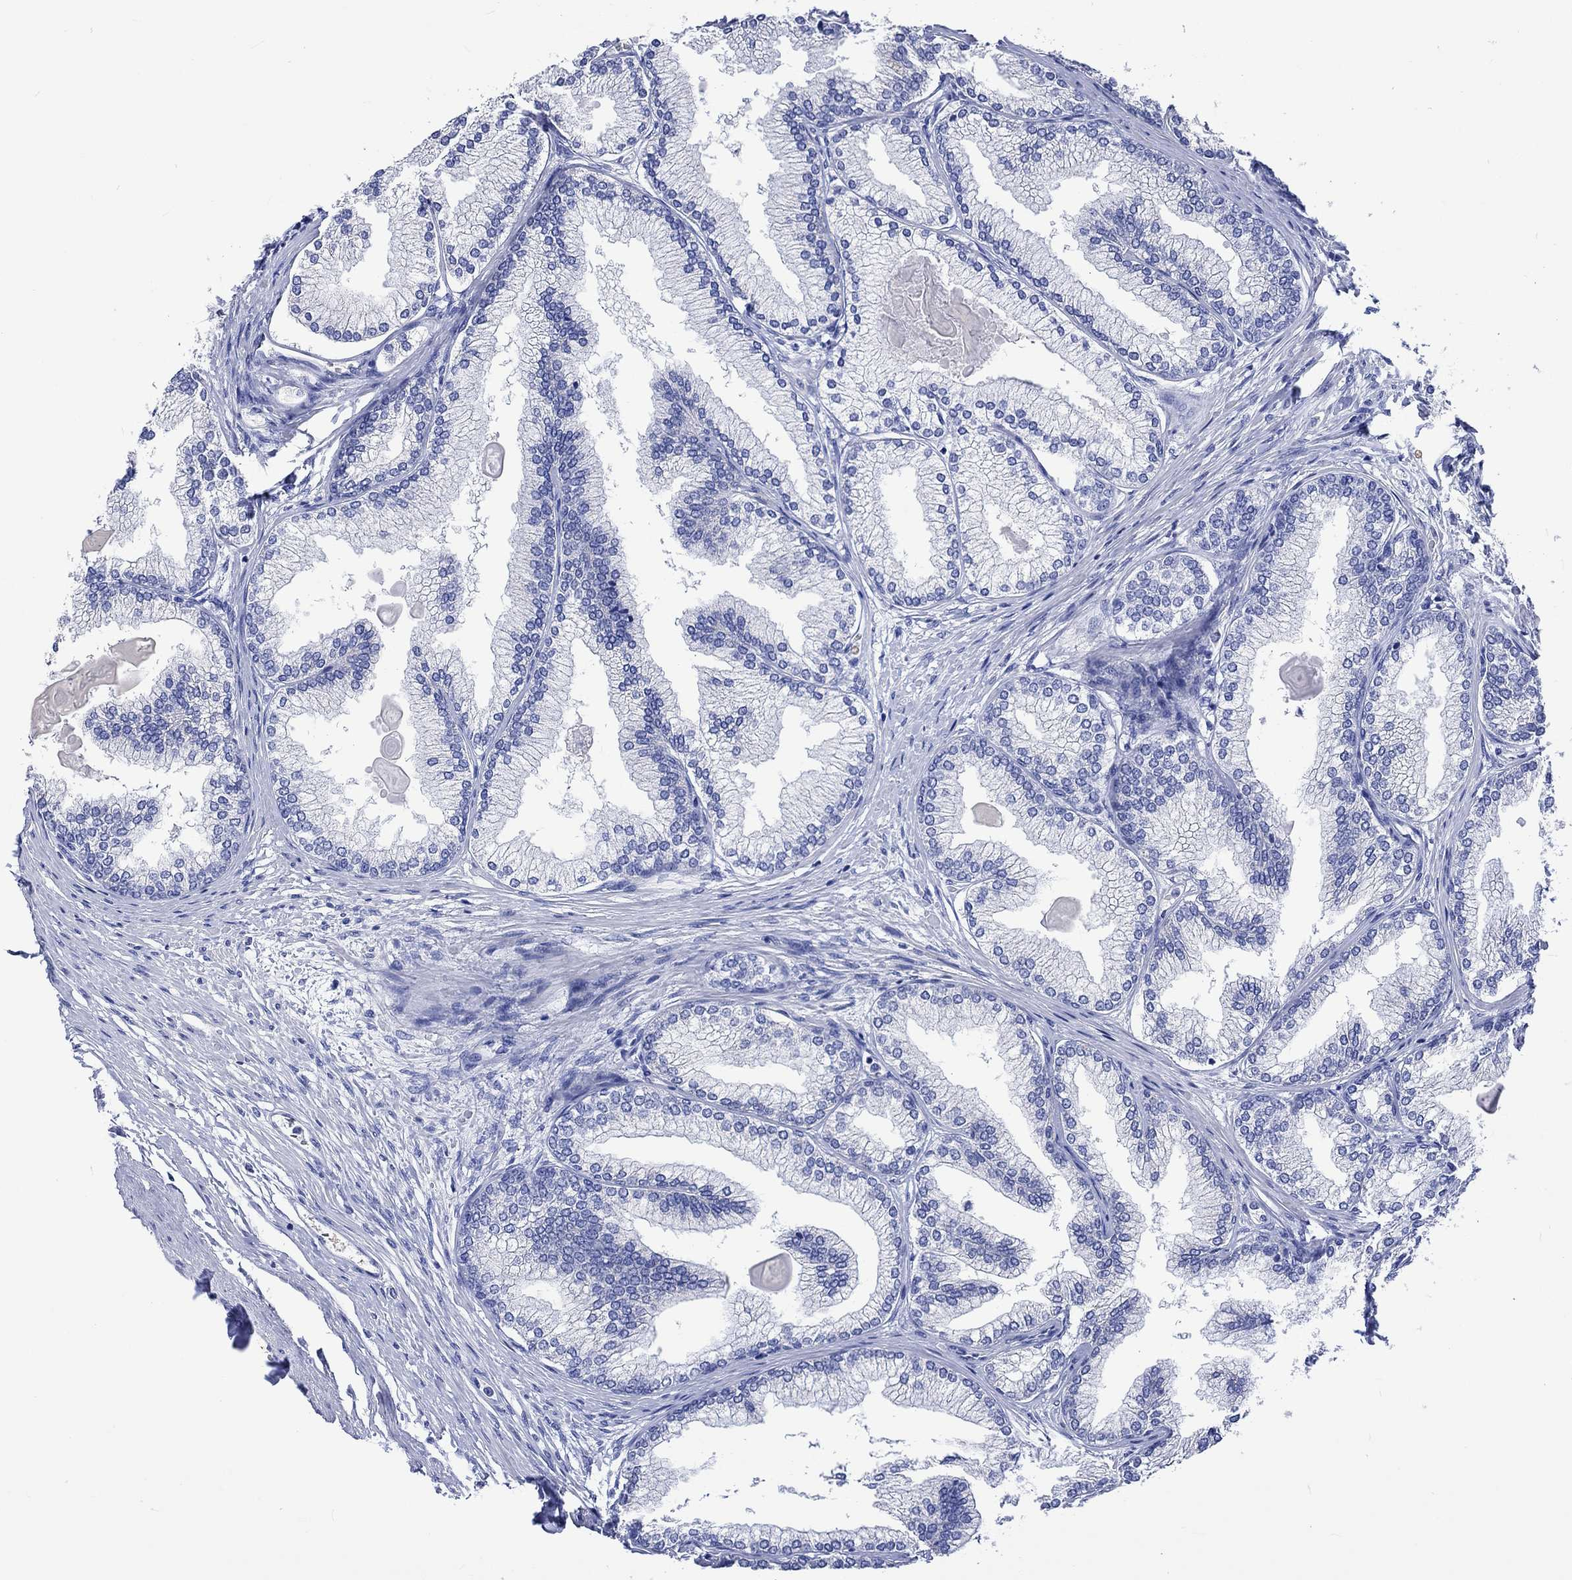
{"staining": {"intensity": "negative", "quantity": "none", "location": "none"}, "tissue": "prostate", "cell_type": "Glandular cells", "image_type": "normal", "snomed": [{"axis": "morphology", "description": "Normal tissue, NOS"}, {"axis": "topography", "description": "Prostate"}], "caption": "A high-resolution micrograph shows immunohistochemistry staining of unremarkable prostate, which shows no significant expression in glandular cells. The staining was performed using DAB (3,3'-diaminobenzidine) to visualize the protein expression in brown, while the nuclei were stained in blue with hematoxylin (Magnification: 20x).", "gene": "KLHL33", "patient": {"sex": "male", "age": 72}}